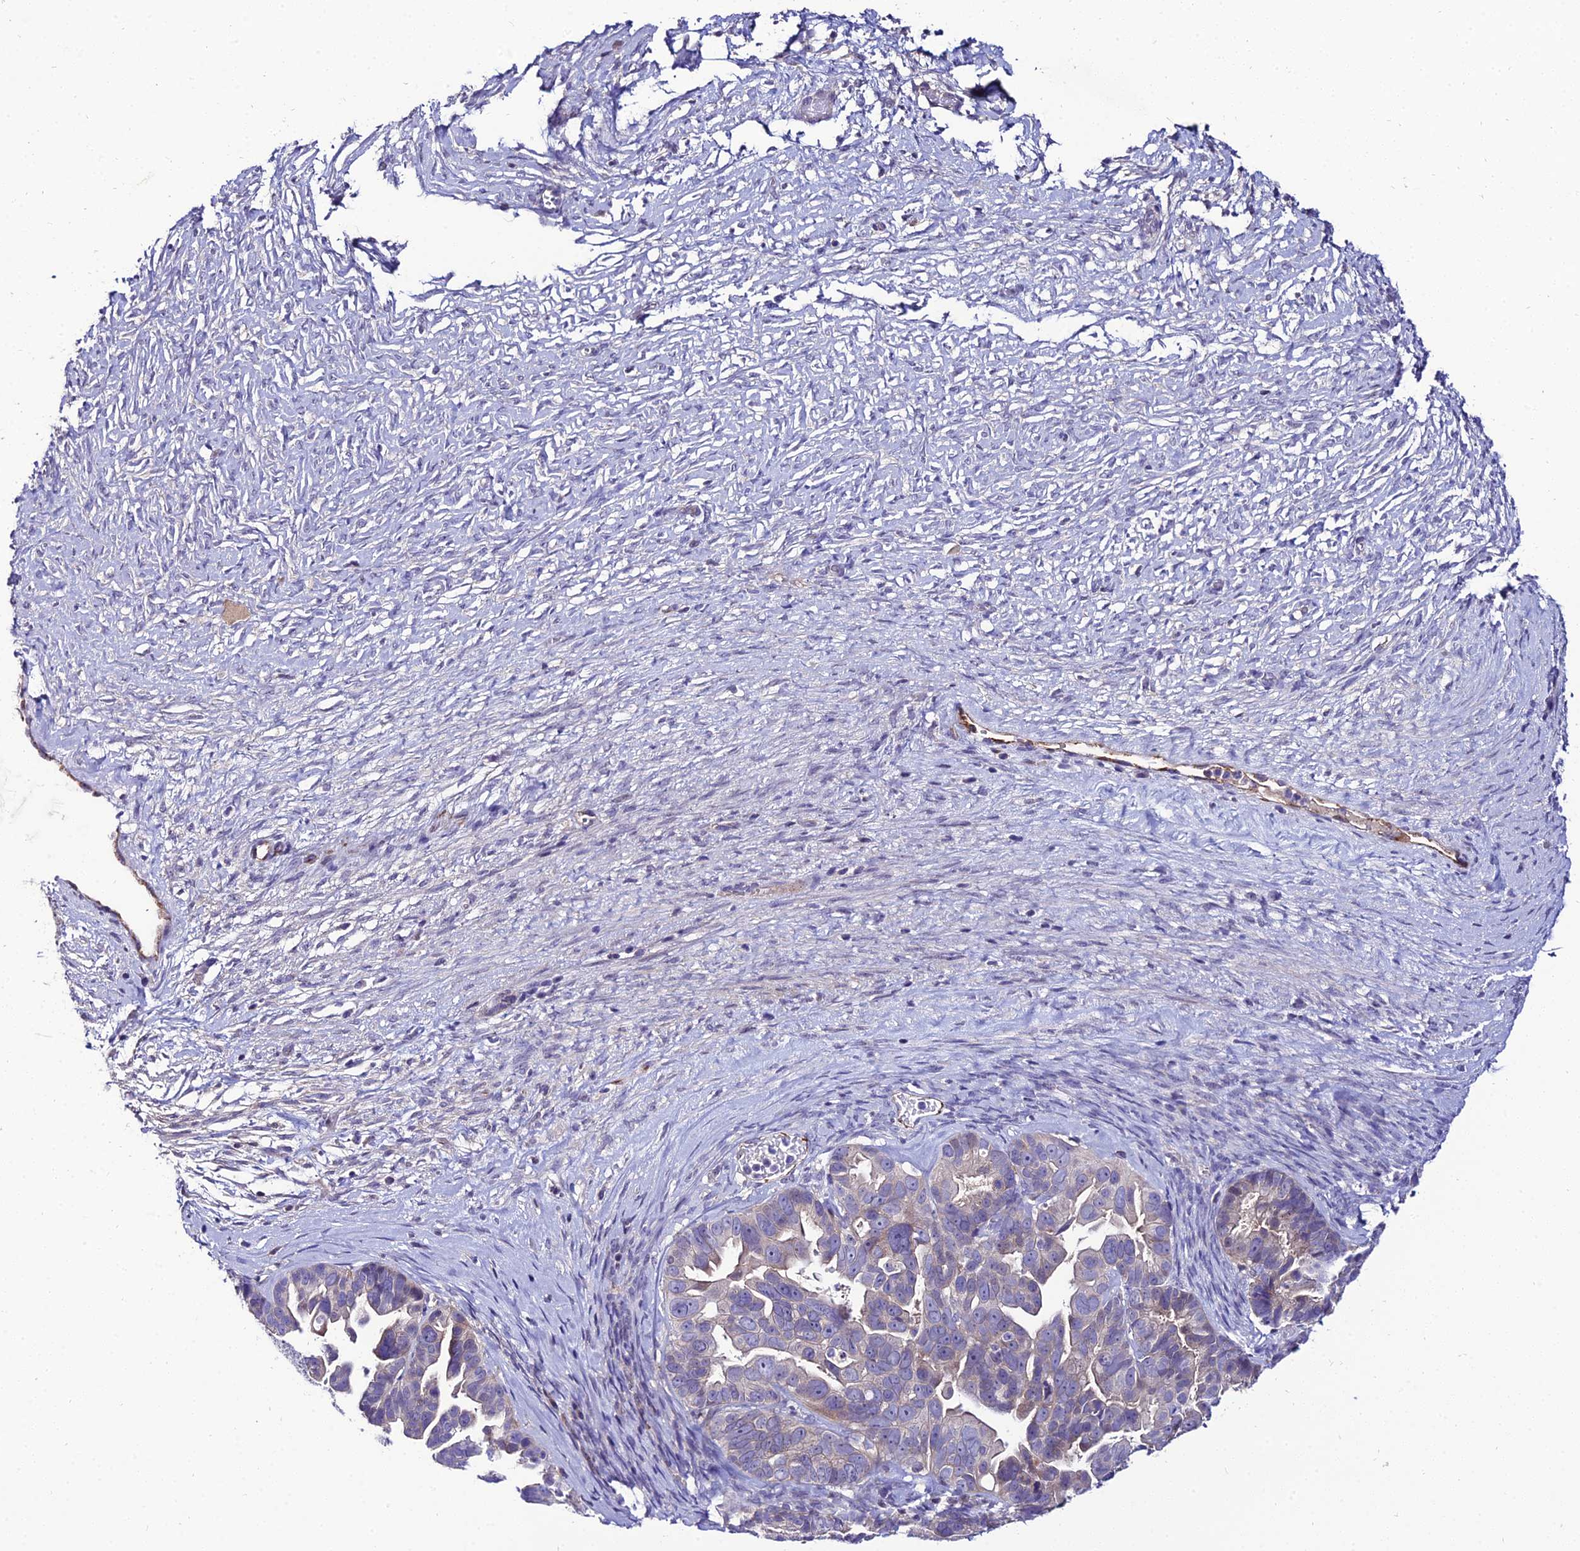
{"staining": {"intensity": "weak", "quantity": "<25%", "location": "cytoplasmic/membranous"}, "tissue": "ovarian cancer", "cell_type": "Tumor cells", "image_type": "cancer", "snomed": [{"axis": "morphology", "description": "Cystadenocarcinoma, serous, NOS"}, {"axis": "topography", "description": "Ovary"}], "caption": "Ovarian cancer was stained to show a protein in brown. There is no significant staining in tumor cells.", "gene": "SHQ1", "patient": {"sex": "female", "age": 56}}